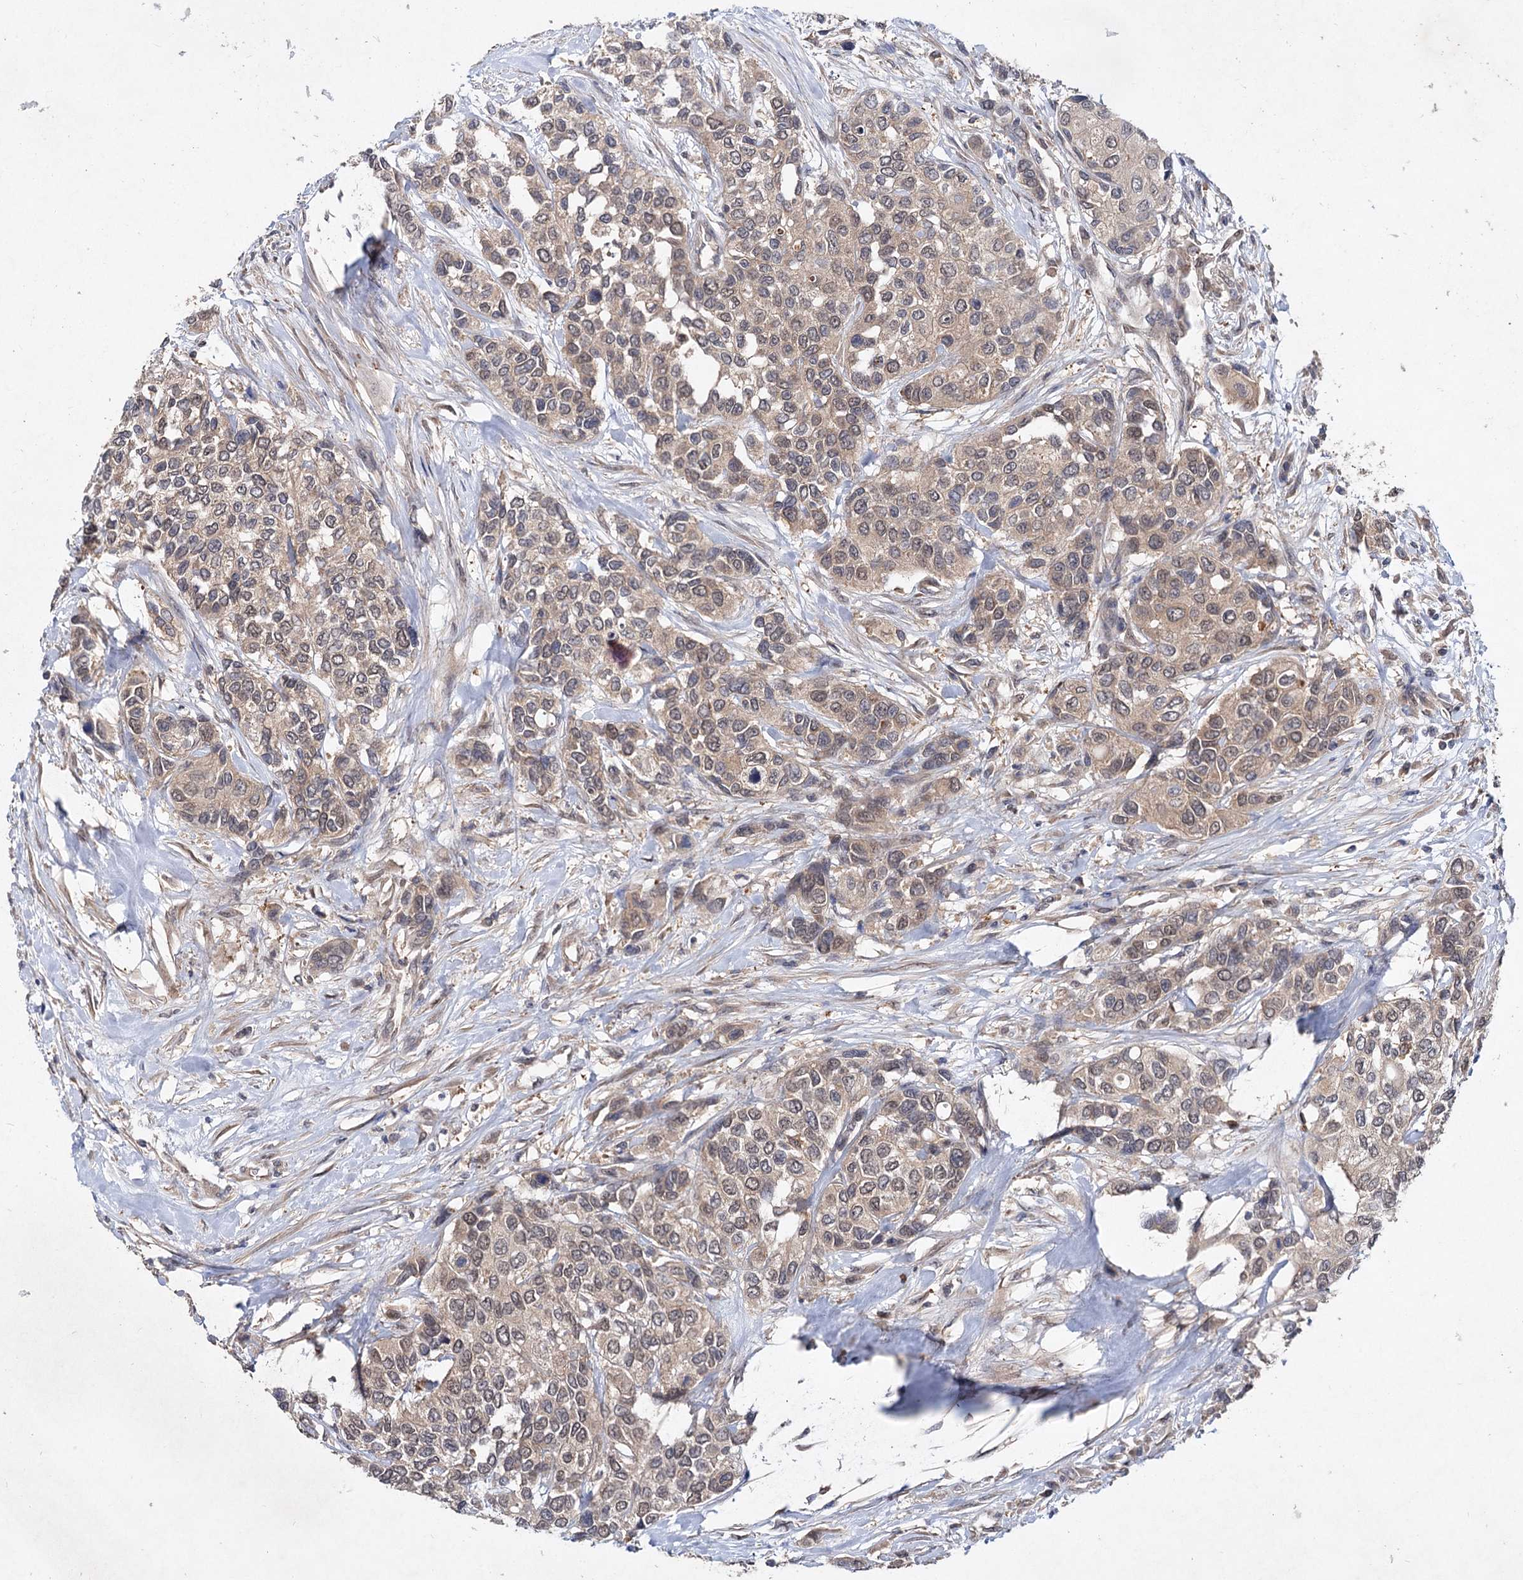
{"staining": {"intensity": "weak", "quantity": ">75%", "location": "nuclear"}, "tissue": "urothelial cancer", "cell_type": "Tumor cells", "image_type": "cancer", "snomed": [{"axis": "morphology", "description": "Normal tissue, NOS"}, {"axis": "morphology", "description": "Urothelial carcinoma, High grade"}, {"axis": "topography", "description": "Vascular tissue"}, {"axis": "topography", "description": "Urinary bladder"}], "caption": "A brown stain labels weak nuclear positivity of a protein in human urothelial cancer tumor cells.", "gene": "NUDCD2", "patient": {"sex": "female", "age": 56}}